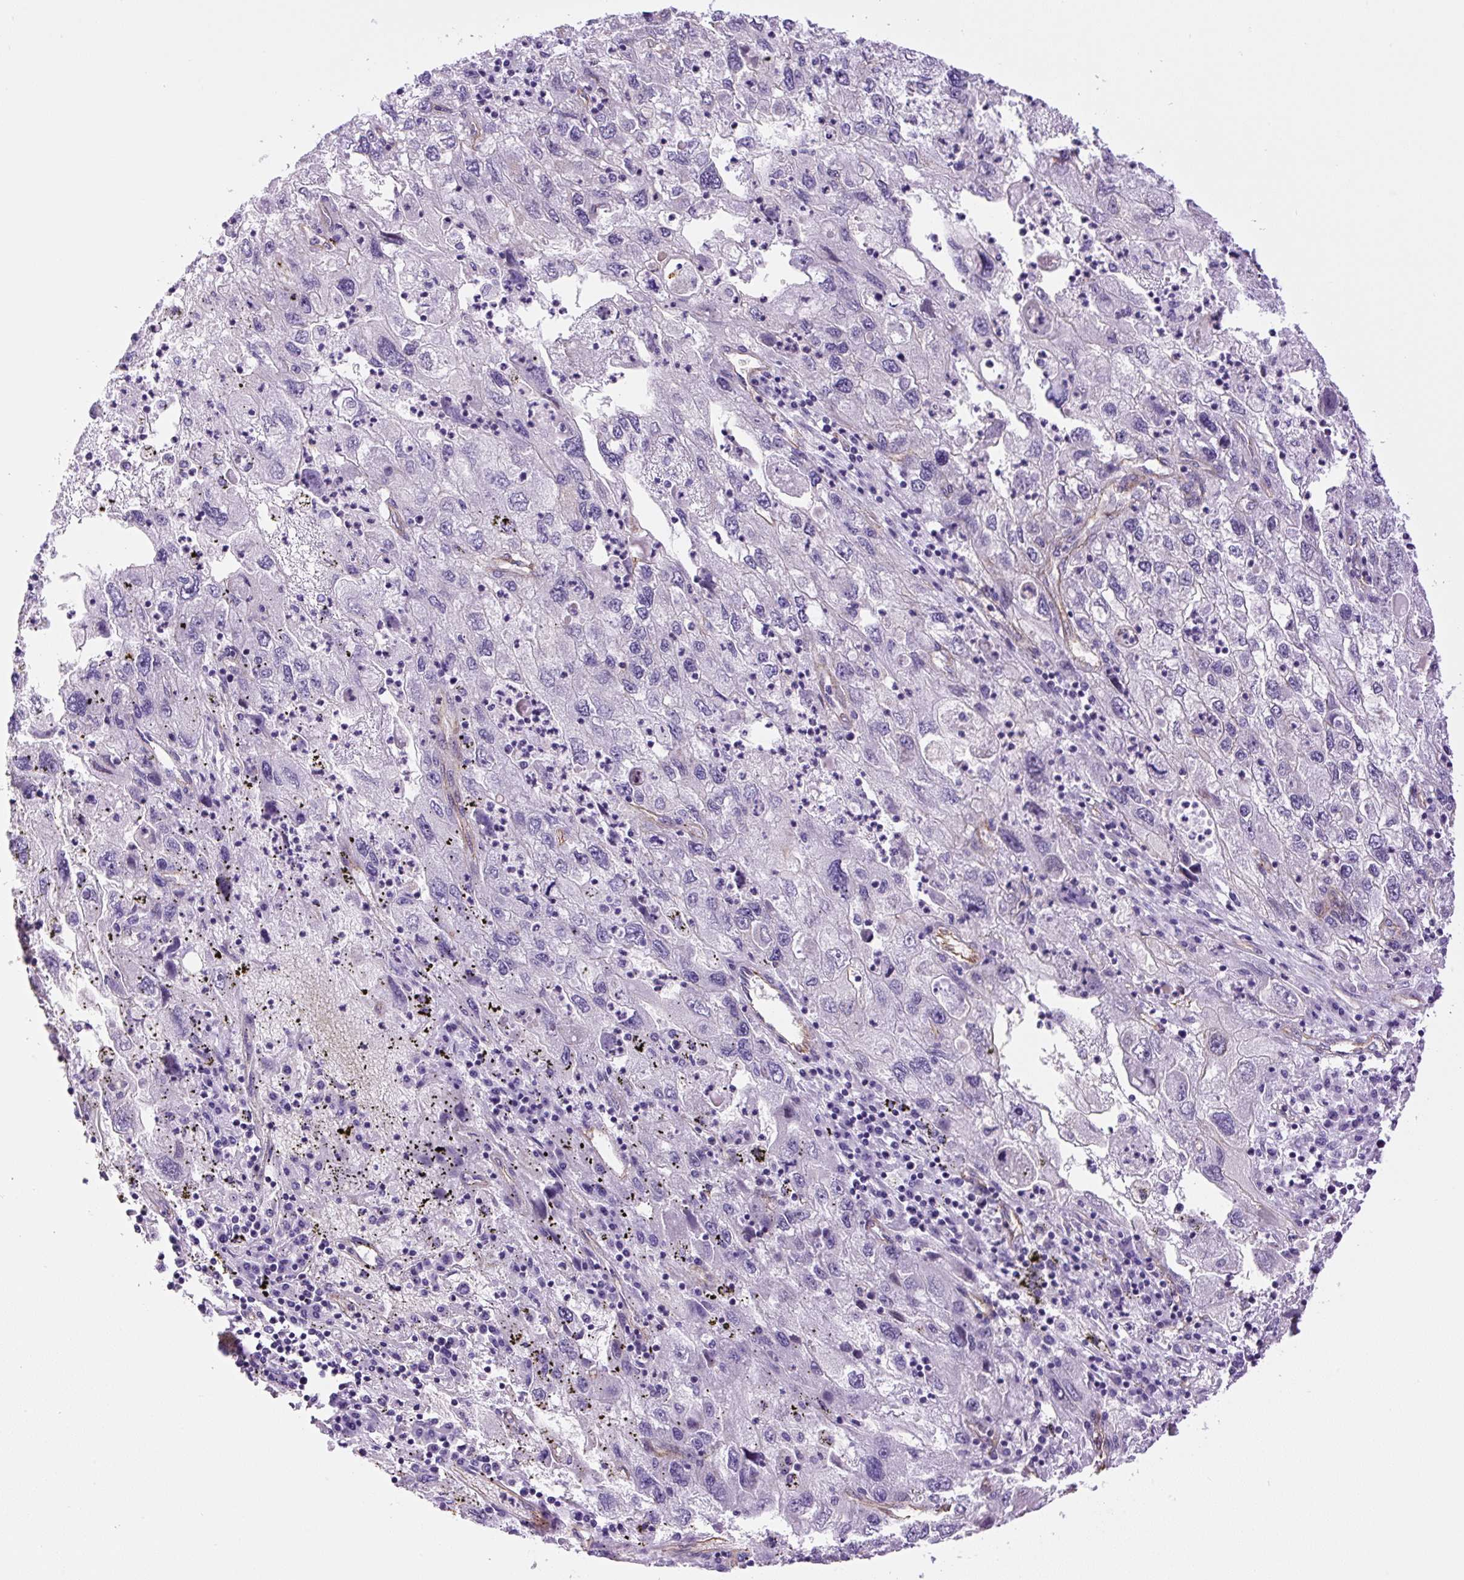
{"staining": {"intensity": "negative", "quantity": "none", "location": "none"}, "tissue": "endometrial cancer", "cell_type": "Tumor cells", "image_type": "cancer", "snomed": [{"axis": "morphology", "description": "Adenocarcinoma, NOS"}, {"axis": "topography", "description": "Endometrium"}], "caption": "DAB immunohistochemical staining of human endometrial cancer (adenocarcinoma) shows no significant positivity in tumor cells.", "gene": "MYO5C", "patient": {"sex": "female", "age": 49}}